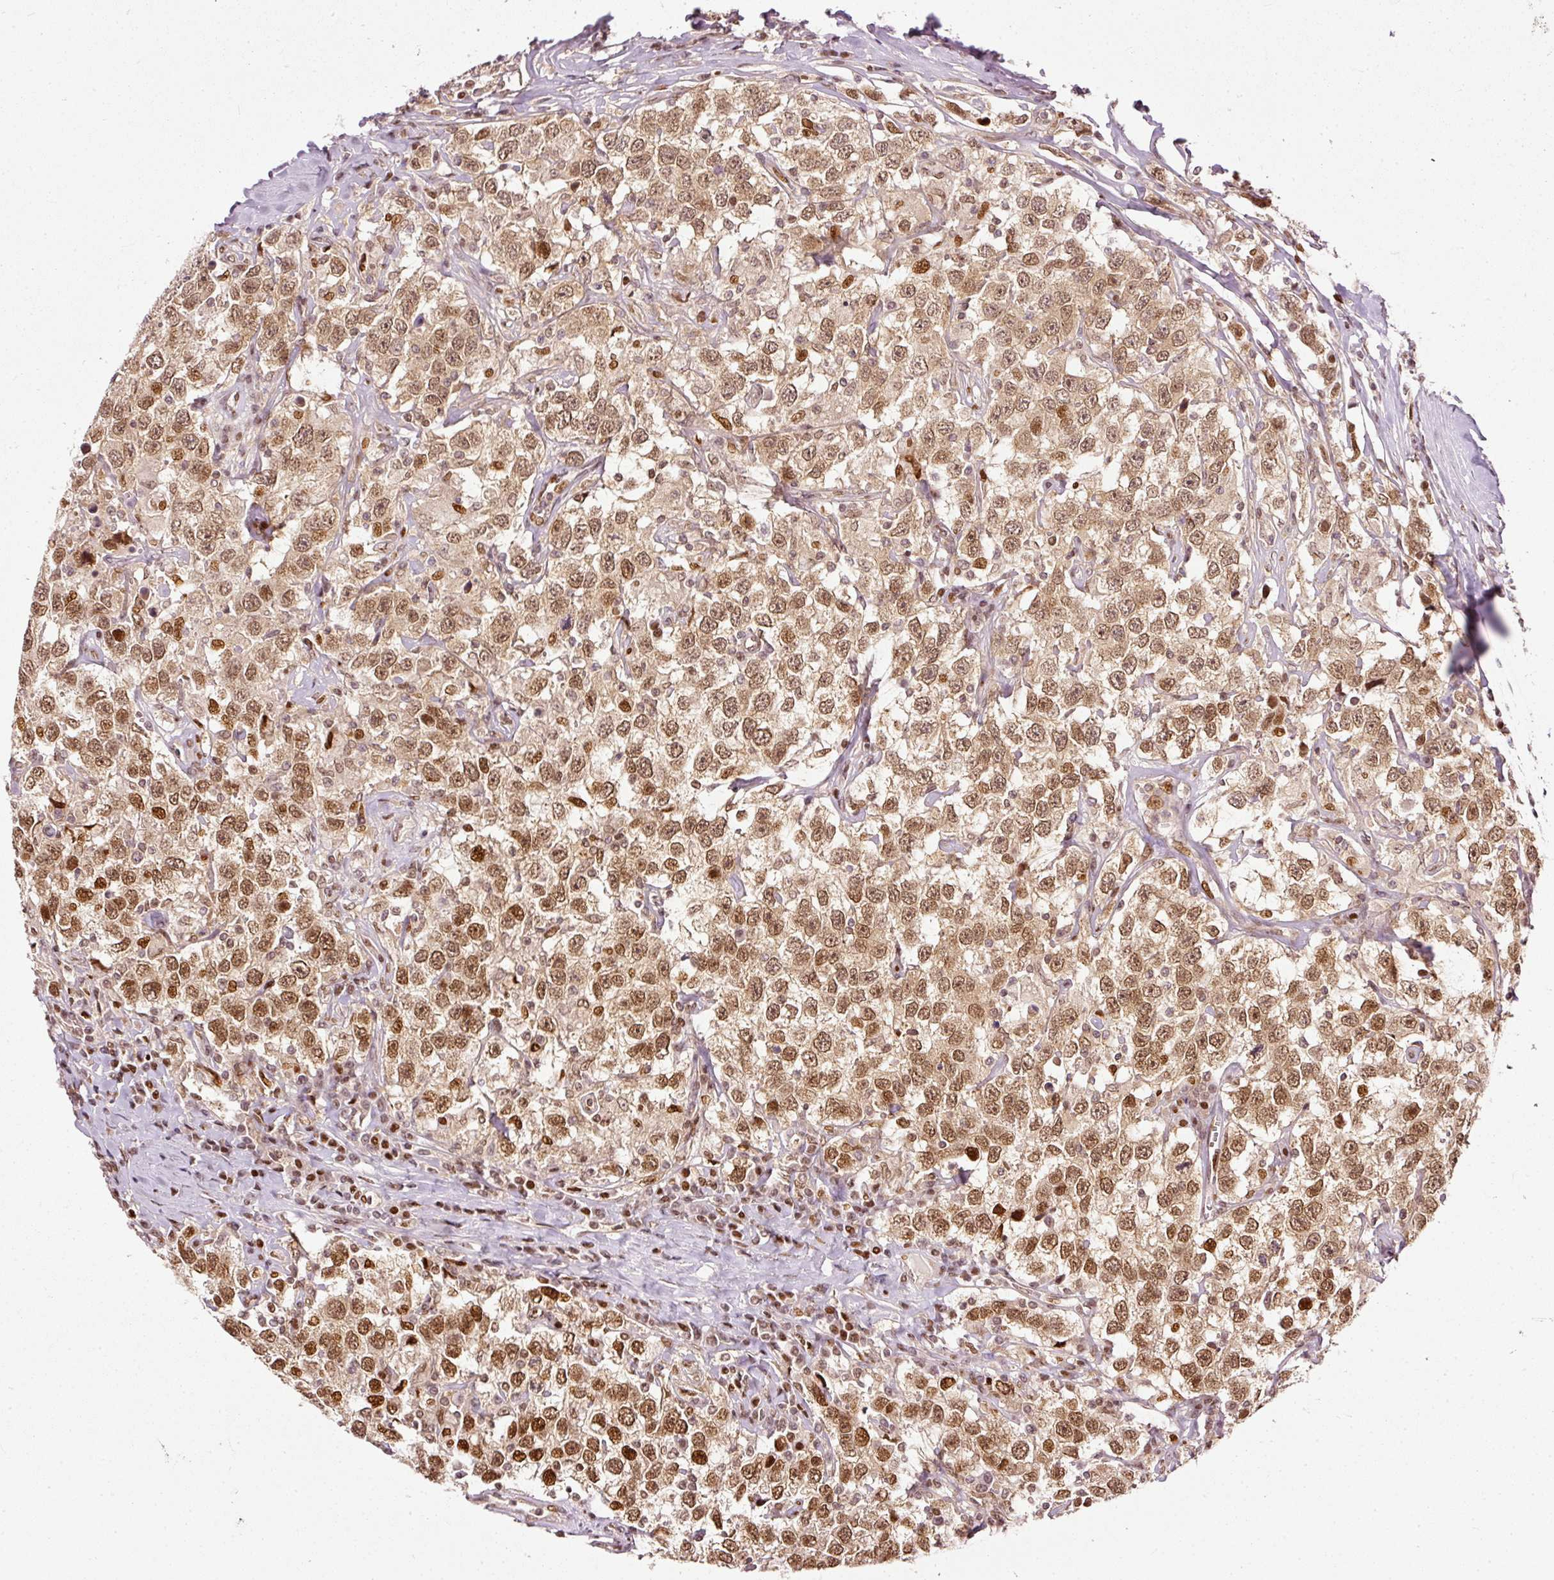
{"staining": {"intensity": "moderate", "quantity": ">75%", "location": "cytoplasmic/membranous,nuclear"}, "tissue": "testis cancer", "cell_type": "Tumor cells", "image_type": "cancer", "snomed": [{"axis": "morphology", "description": "Seminoma, NOS"}, {"axis": "topography", "description": "Testis"}], "caption": "Testis cancer (seminoma) stained for a protein reveals moderate cytoplasmic/membranous and nuclear positivity in tumor cells.", "gene": "ZNF778", "patient": {"sex": "male", "age": 41}}